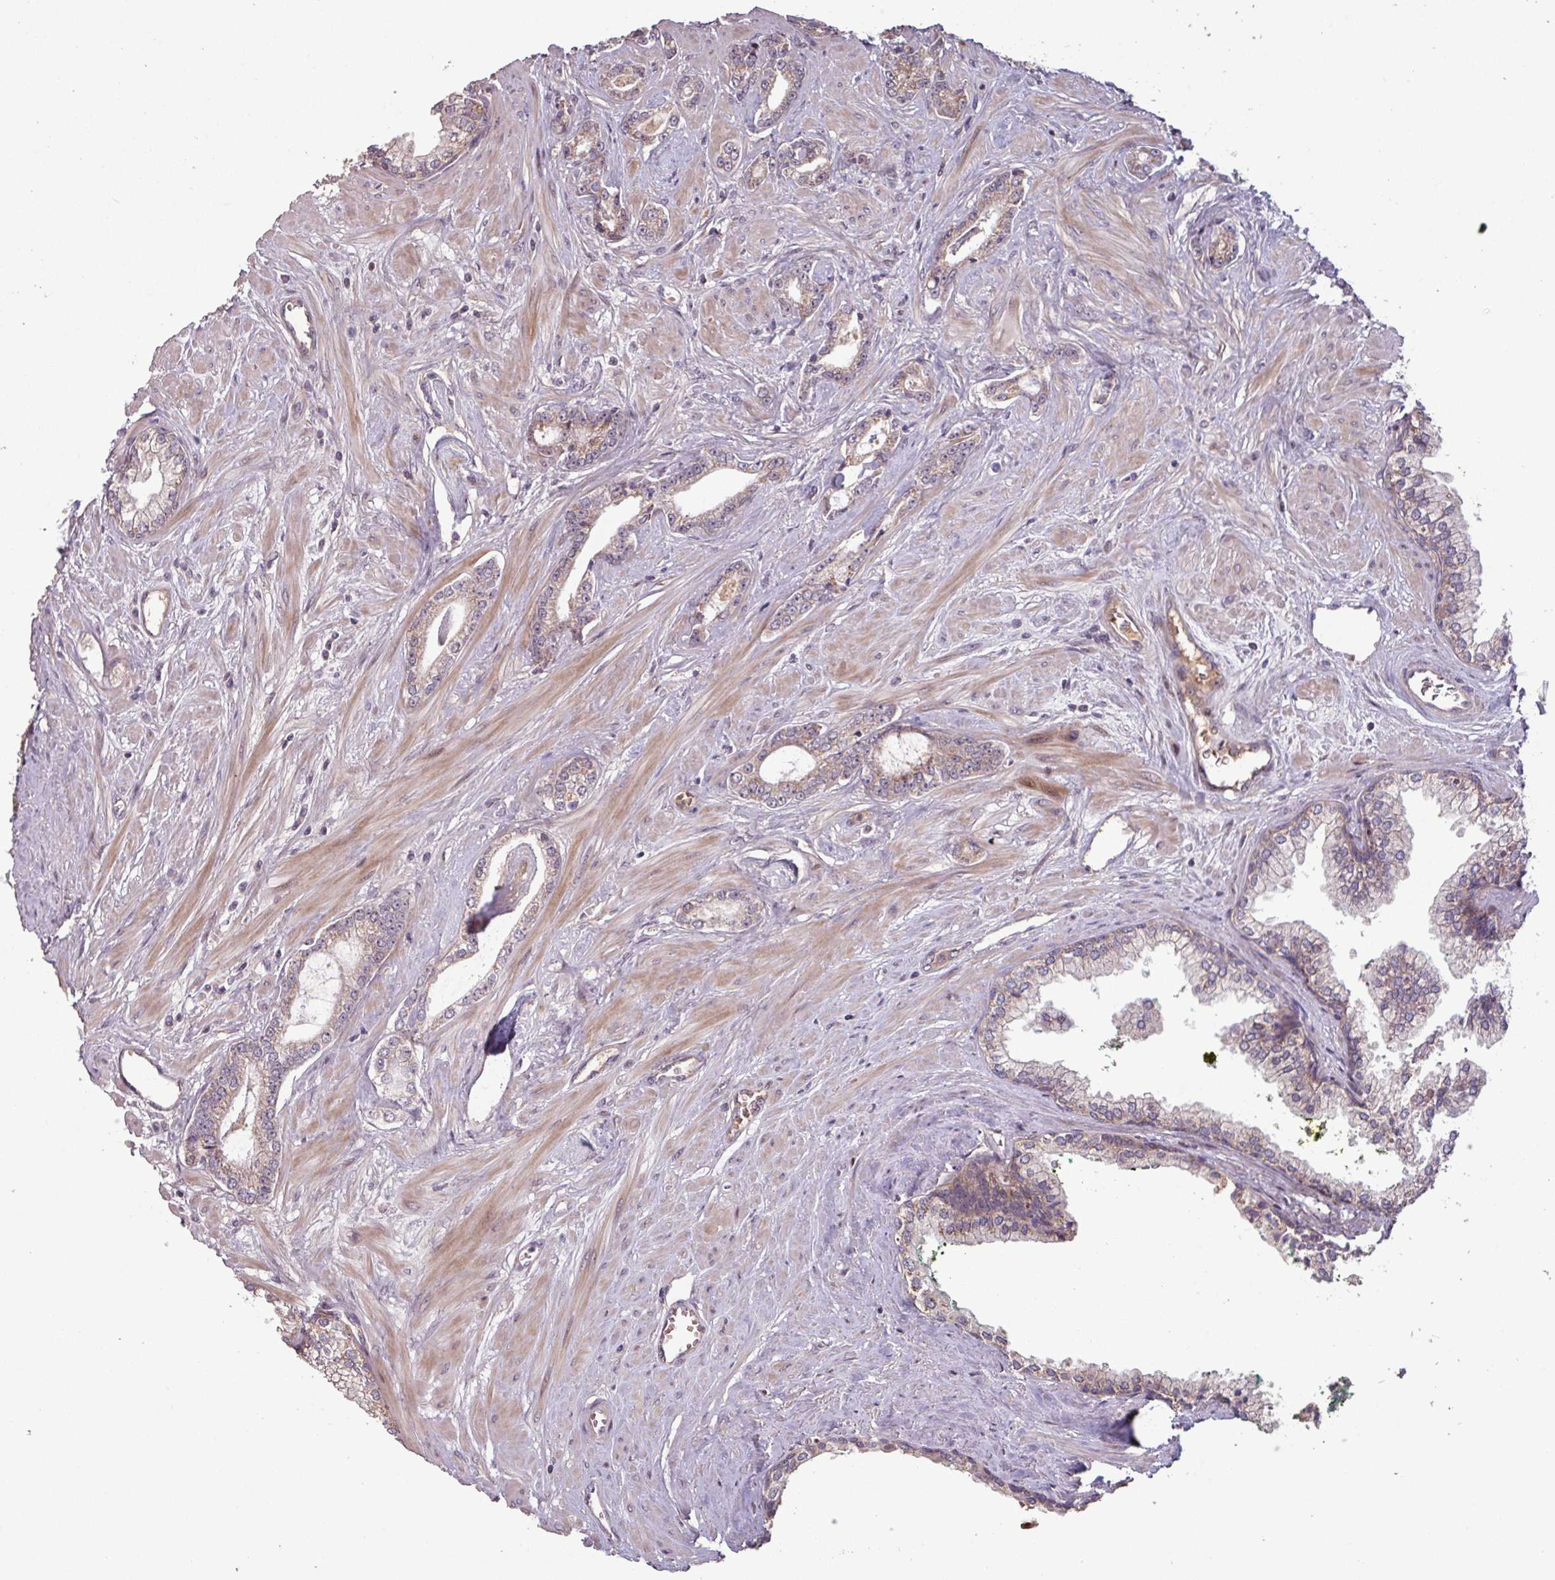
{"staining": {"intensity": "moderate", "quantity": ">75%", "location": "cytoplasmic/membranous"}, "tissue": "prostate cancer", "cell_type": "Tumor cells", "image_type": "cancer", "snomed": [{"axis": "morphology", "description": "Adenocarcinoma, Low grade"}, {"axis": "topography", "description": "Prostate"}], "caption": "Protein analysis of adenocarcinoma (low-grade) (prostate) tissue exhibits moderate cytoplasmic/membranous staining in about >75% of tumor cells.", "gene": "TMEM88", "patient": {"sex": "male", "age": 60}}